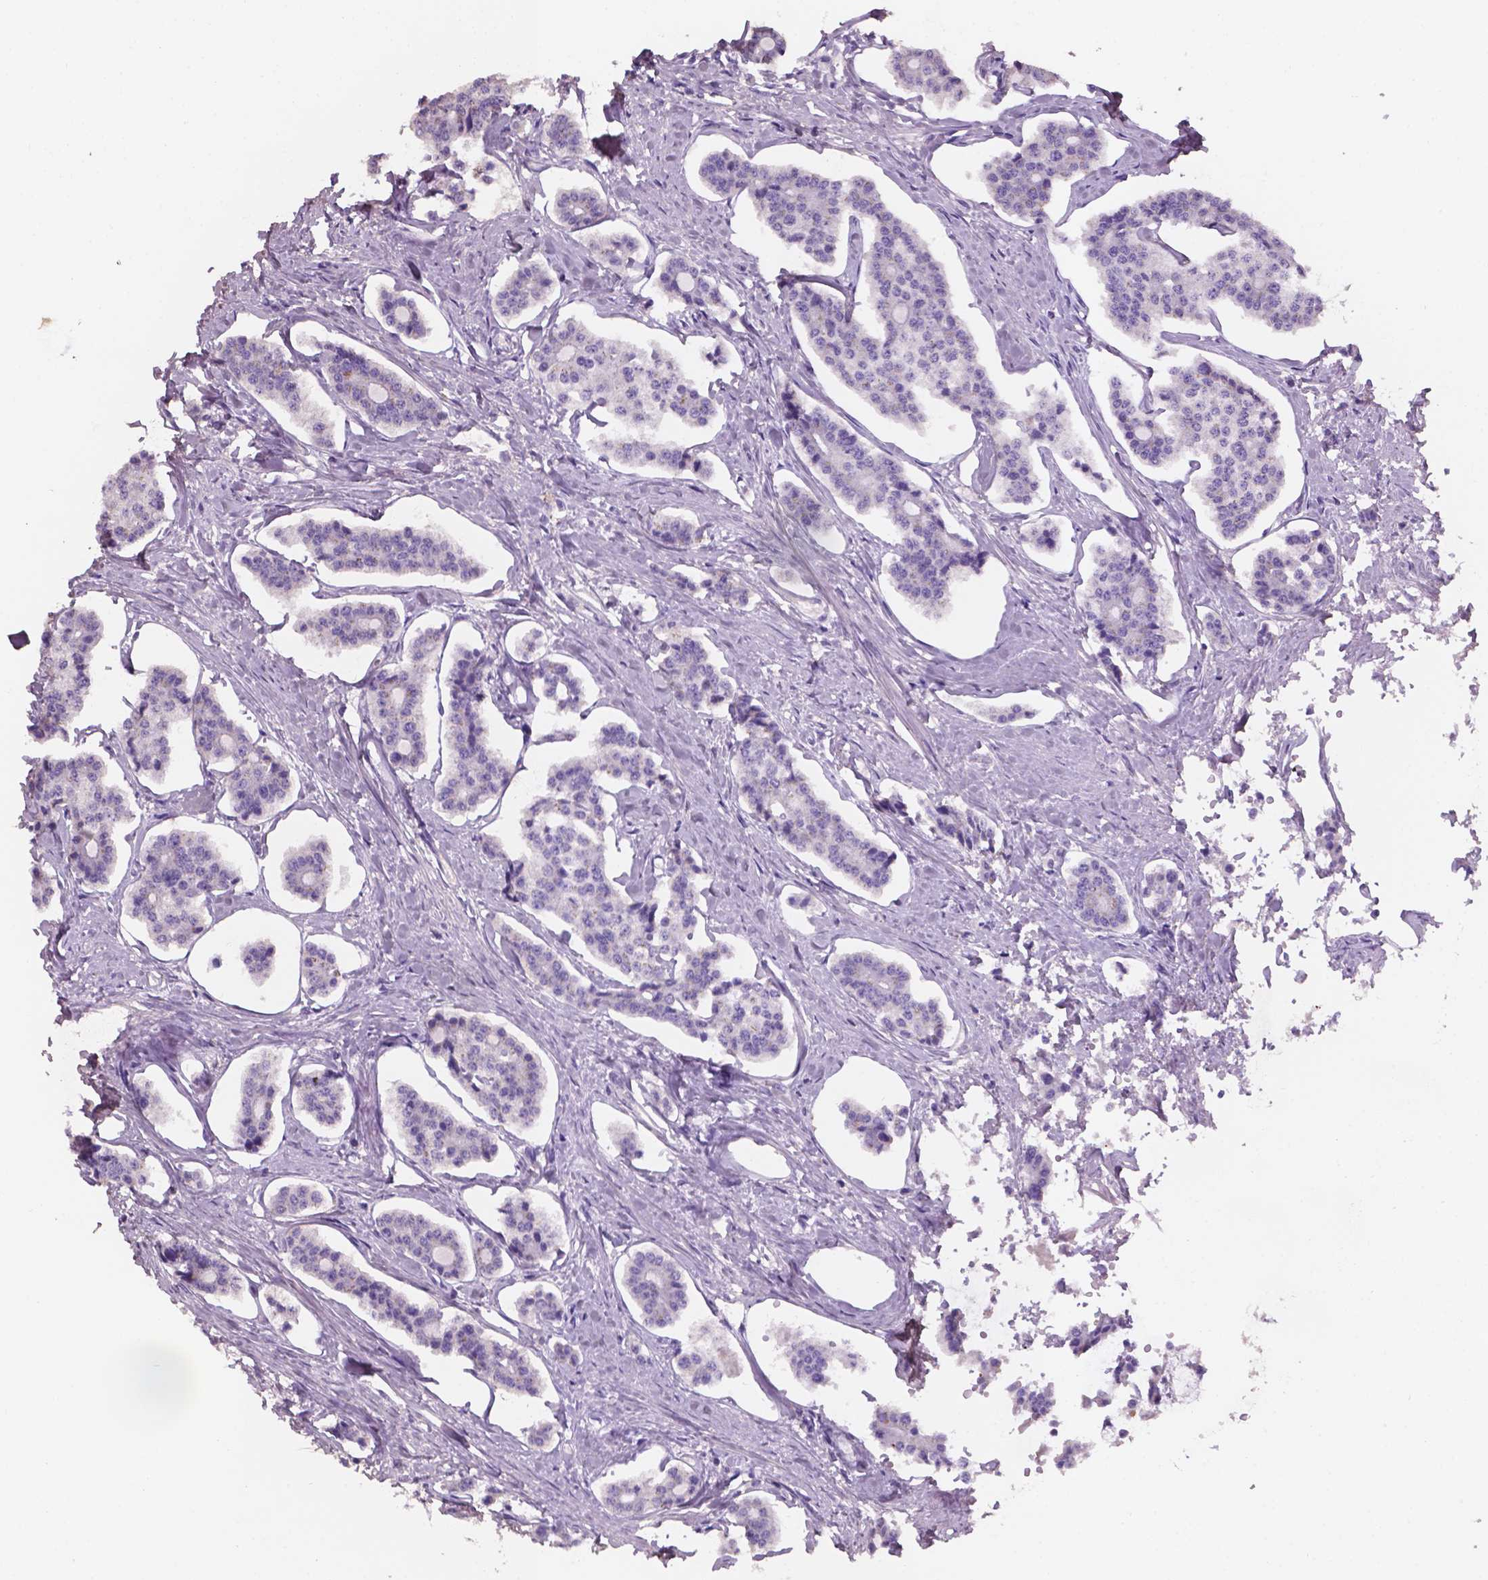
{"staining": {"intensity": "negative", "quantity": "none", "location": "none"}, "tissue": "carcinoid", "cell_type": "Tumor cells", "image_type": "cancer", "snomed": [{"axis": "morphology", "description": "Carcinoid, malignant, NOS"}, {"axis": "topography", "description": "Small intestine"}], "caption": "This is an immunohistochemistry photomicrograph of human carcinoid (malignant). There is no staining in tumor cells.", "gene": "SBSN", "patient": {"sex": "female", "age": 65}}